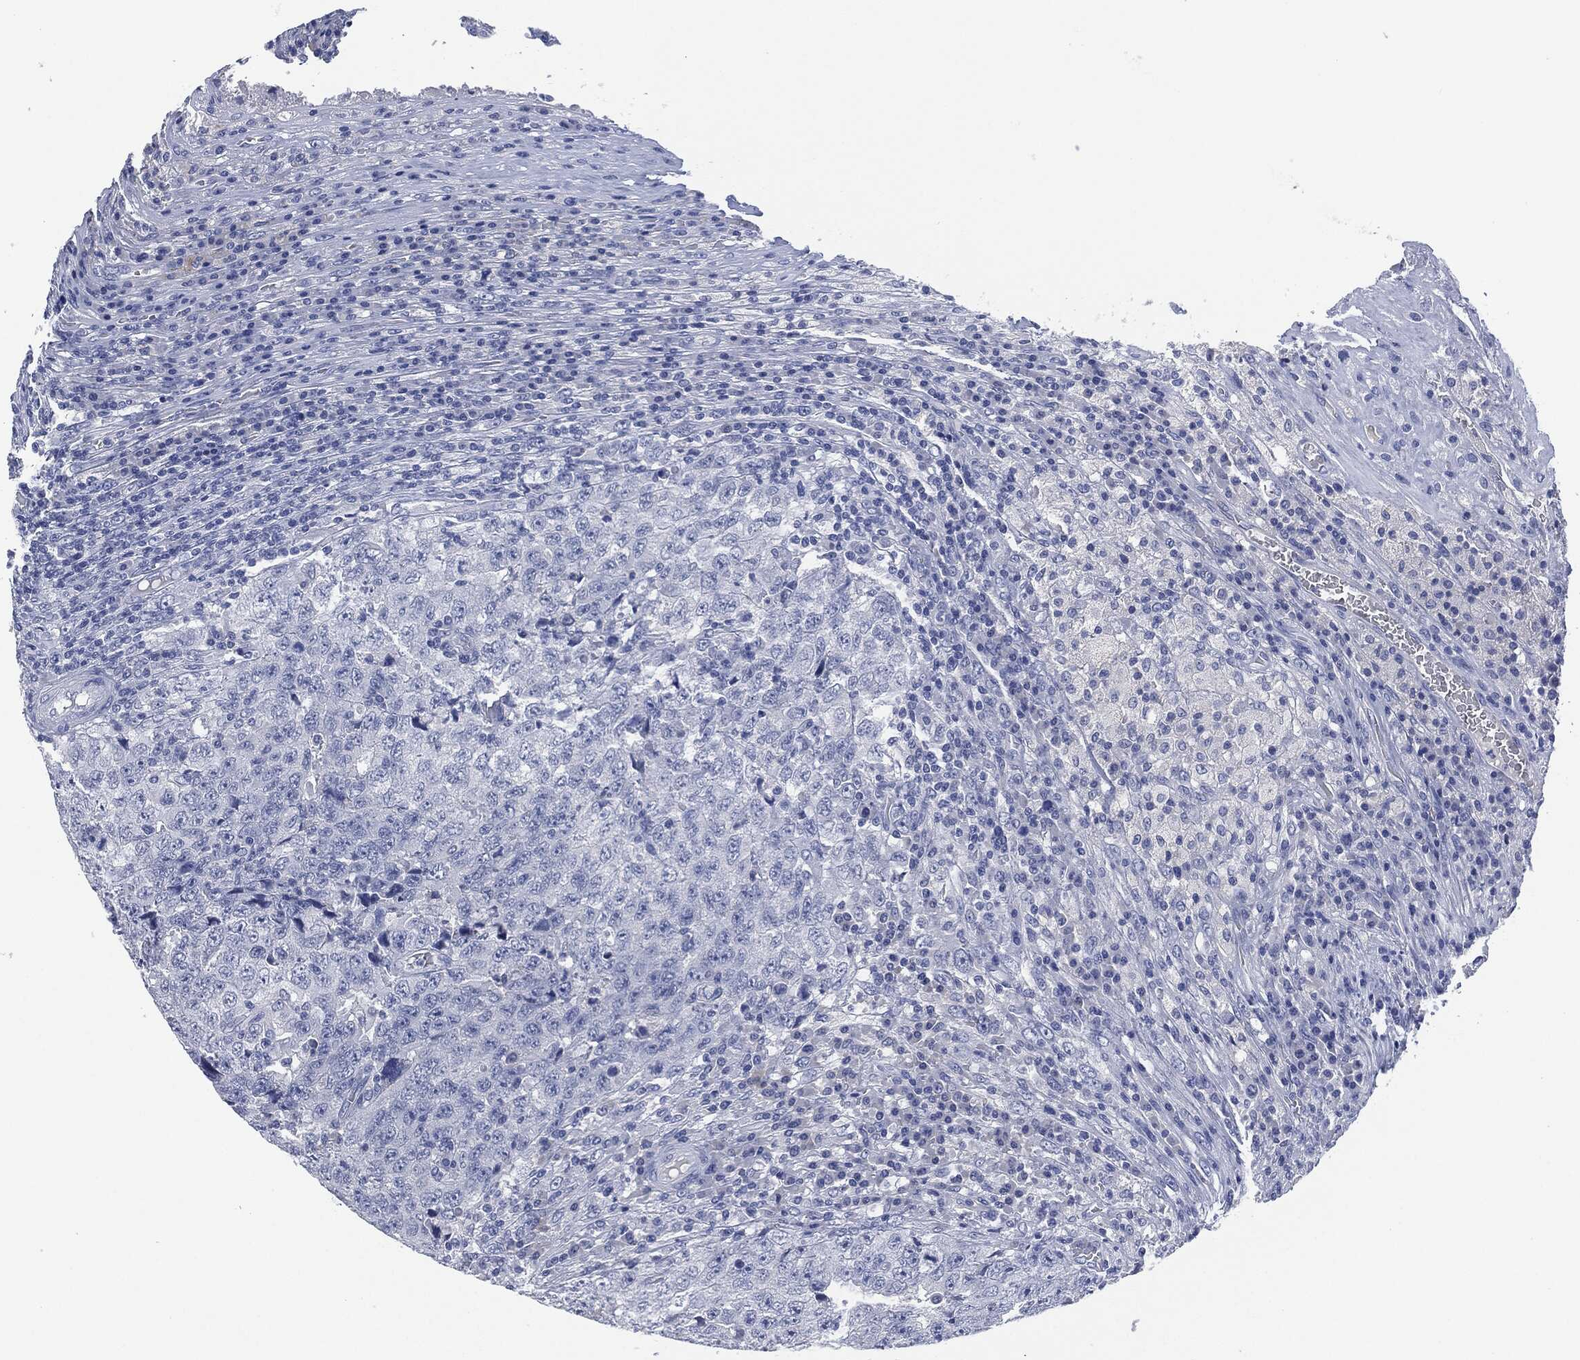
{"staining": {"intensity": "negative", "quantity": "none", "location": "none"}, "tissue": "testis cancer", "cell_type": "Tumor cells", "image_type": "cancer", "snomed": [{"axis": "morphology", "description": "Necrosis, NOS"}, {"axis": "morphology", "description": "Carcinoma, Embryonal, NOS"}, {"axis": "topography", "description": "Testis"}], "caption": "Tumor cells show no significant positivity in testis cancer.", "gene": "MUC16", "patient": {"sex": "male", "age": 19}}